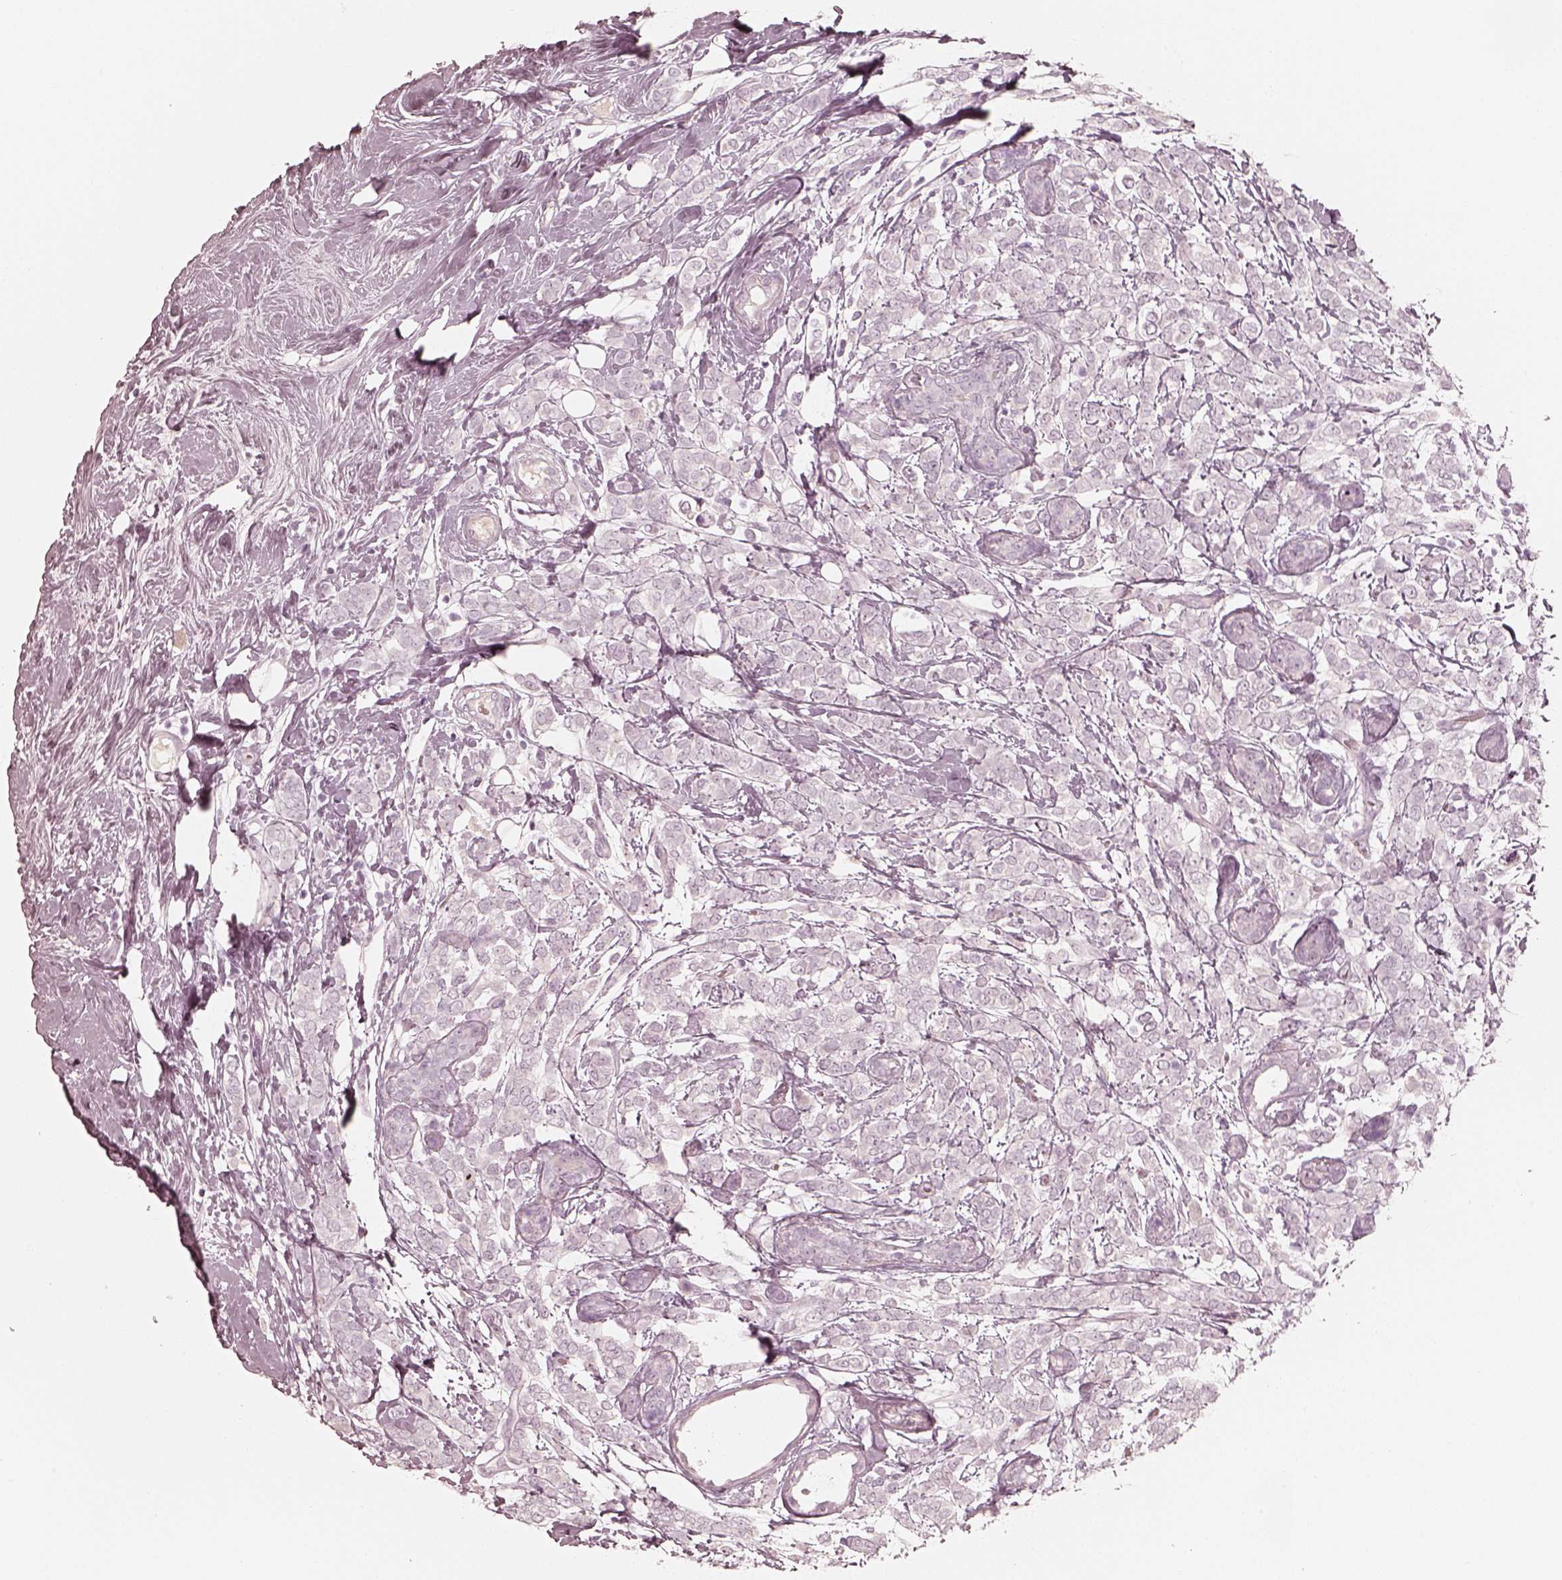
{"staining": {"intensity": "negative", "quantity": "none", "location": "none"}, "tissue": "breast cancer", "cell_type": "Tumor cells", "image_type": "cancer", "snomed": [{"axis": "morphology", "description": "Lobular carcinoma"}, {"axis": "topography", "description": "Breast"}], "caption": "An immunohistochemistry image of breast cancer is shown. There is no staining in tumor cells of breast cancer.", "gene": "KRT82", "patient": {"sex": "female", "age": 49}}